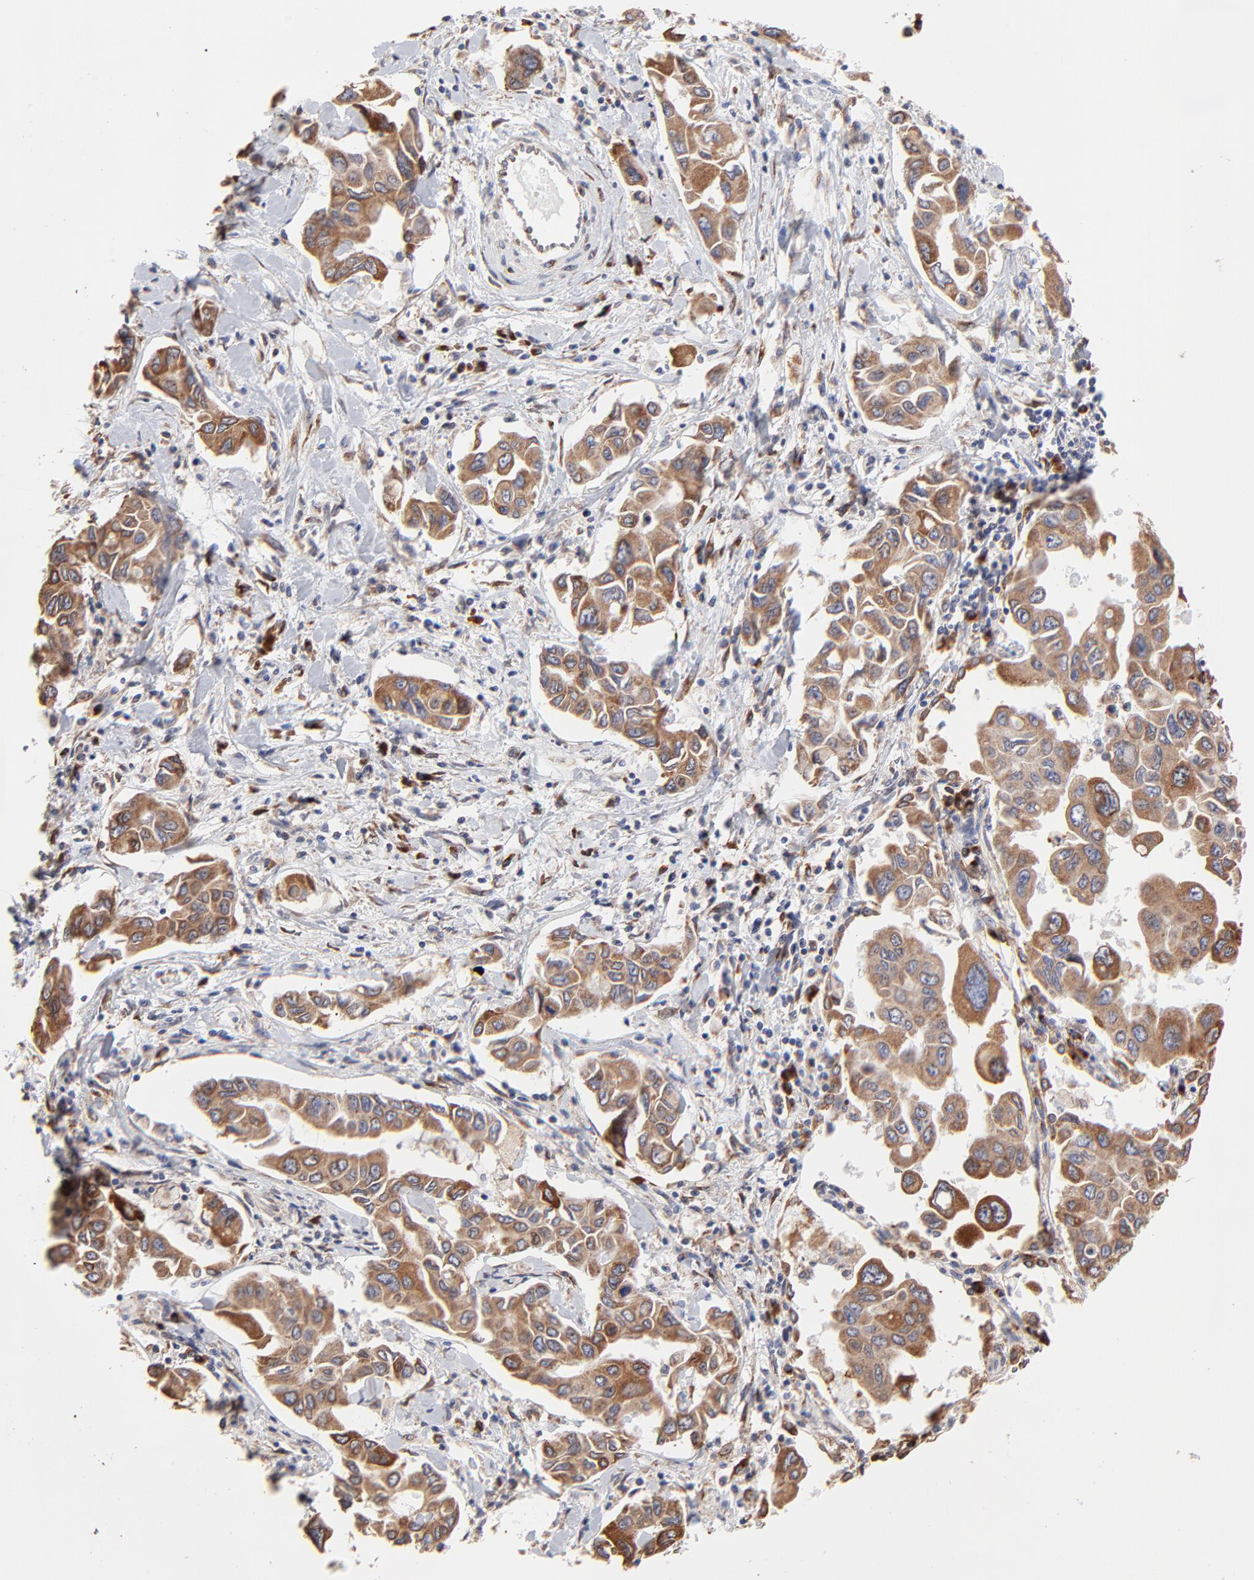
{"staining": {"intensity": "moderate", "quantity": ">75%", "location": "cytoplasmic/membranous"}, "tissue": "lung cancer", "cell_type": "Tumor cells", "image_type": "cancer", "snomed": [{"axis": "morphology", "description": "Adenocarcinoma, NOS"}, {"axis": "topography", "description": "Lymph node"}, {"axis": "topography", "description": "Lung"}], "caption": "This image demonstrates immunohistochemistry staining of adenocarcinoma (lung), with medium moderate cytoplasmic/membranous staining in about >75% of tumor cells.", "gene": "LMAN1", "patient": {"sex": "male", "age": 64}}